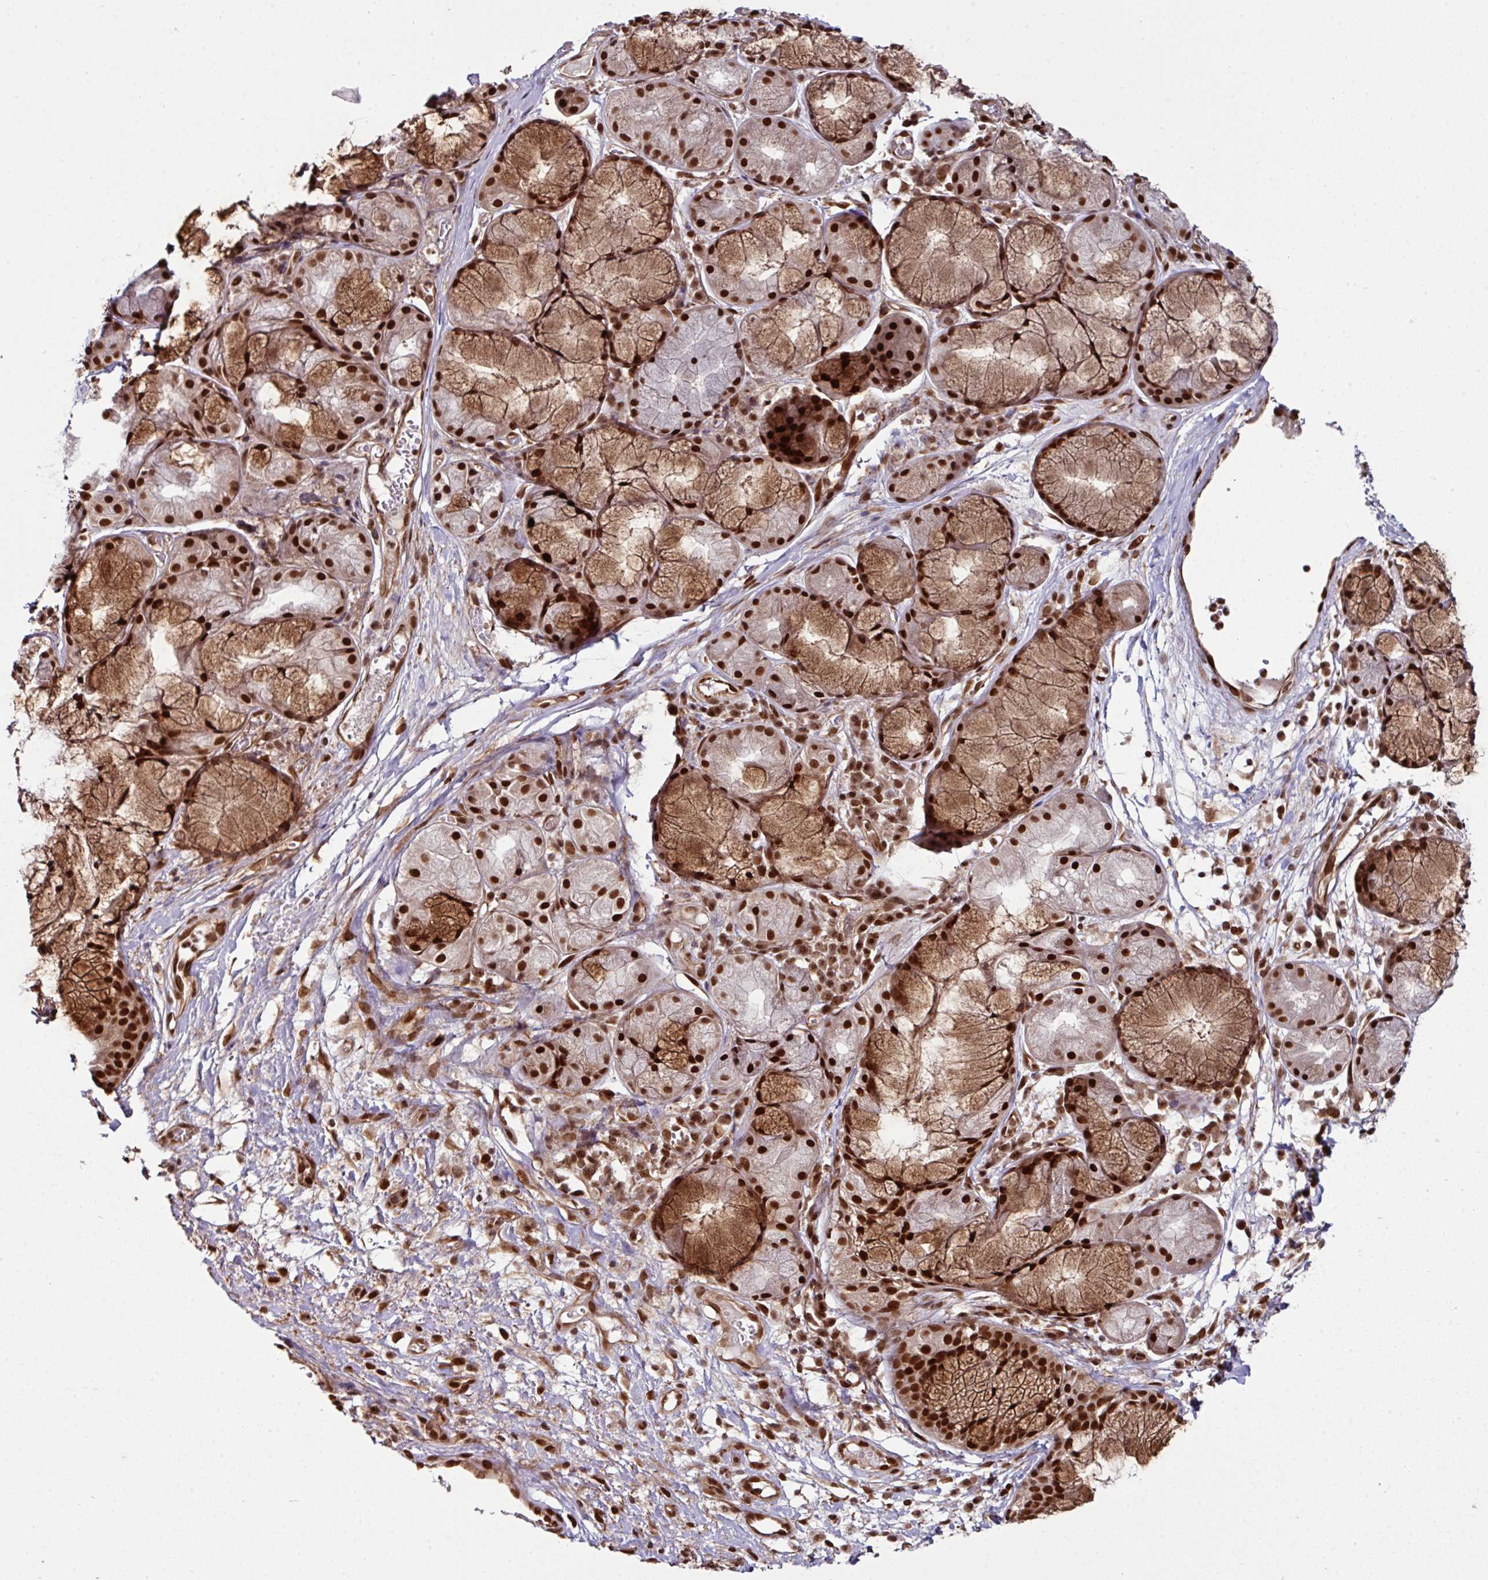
{"staining": {"intensity": "strong", "quantity": ">75%", "location": "cytoplasmic/membranous,nuclear"}, "tissue": "nasopharynx", "cell_type": "Respiratory epithelial cells", "image_type": "normal", "snomed": [{"axis": "morphology", "description": "Normal tissue, NOS"}, {"axis": "topography", "description": "Cartilage tissue"}, {"axis": "topography", "description": "Nasopharynx"}, {"axis": "topography", "description": "Thyroid gland"}], "caption": "Respiratory epithelial cells demonstrate strong cytoplasmic/membranous,nuclear positivity in about >75% of cells in benign nasopharynx.", "gene": "MORF4L2", "patient": {"sex": "male", "age": 63}}